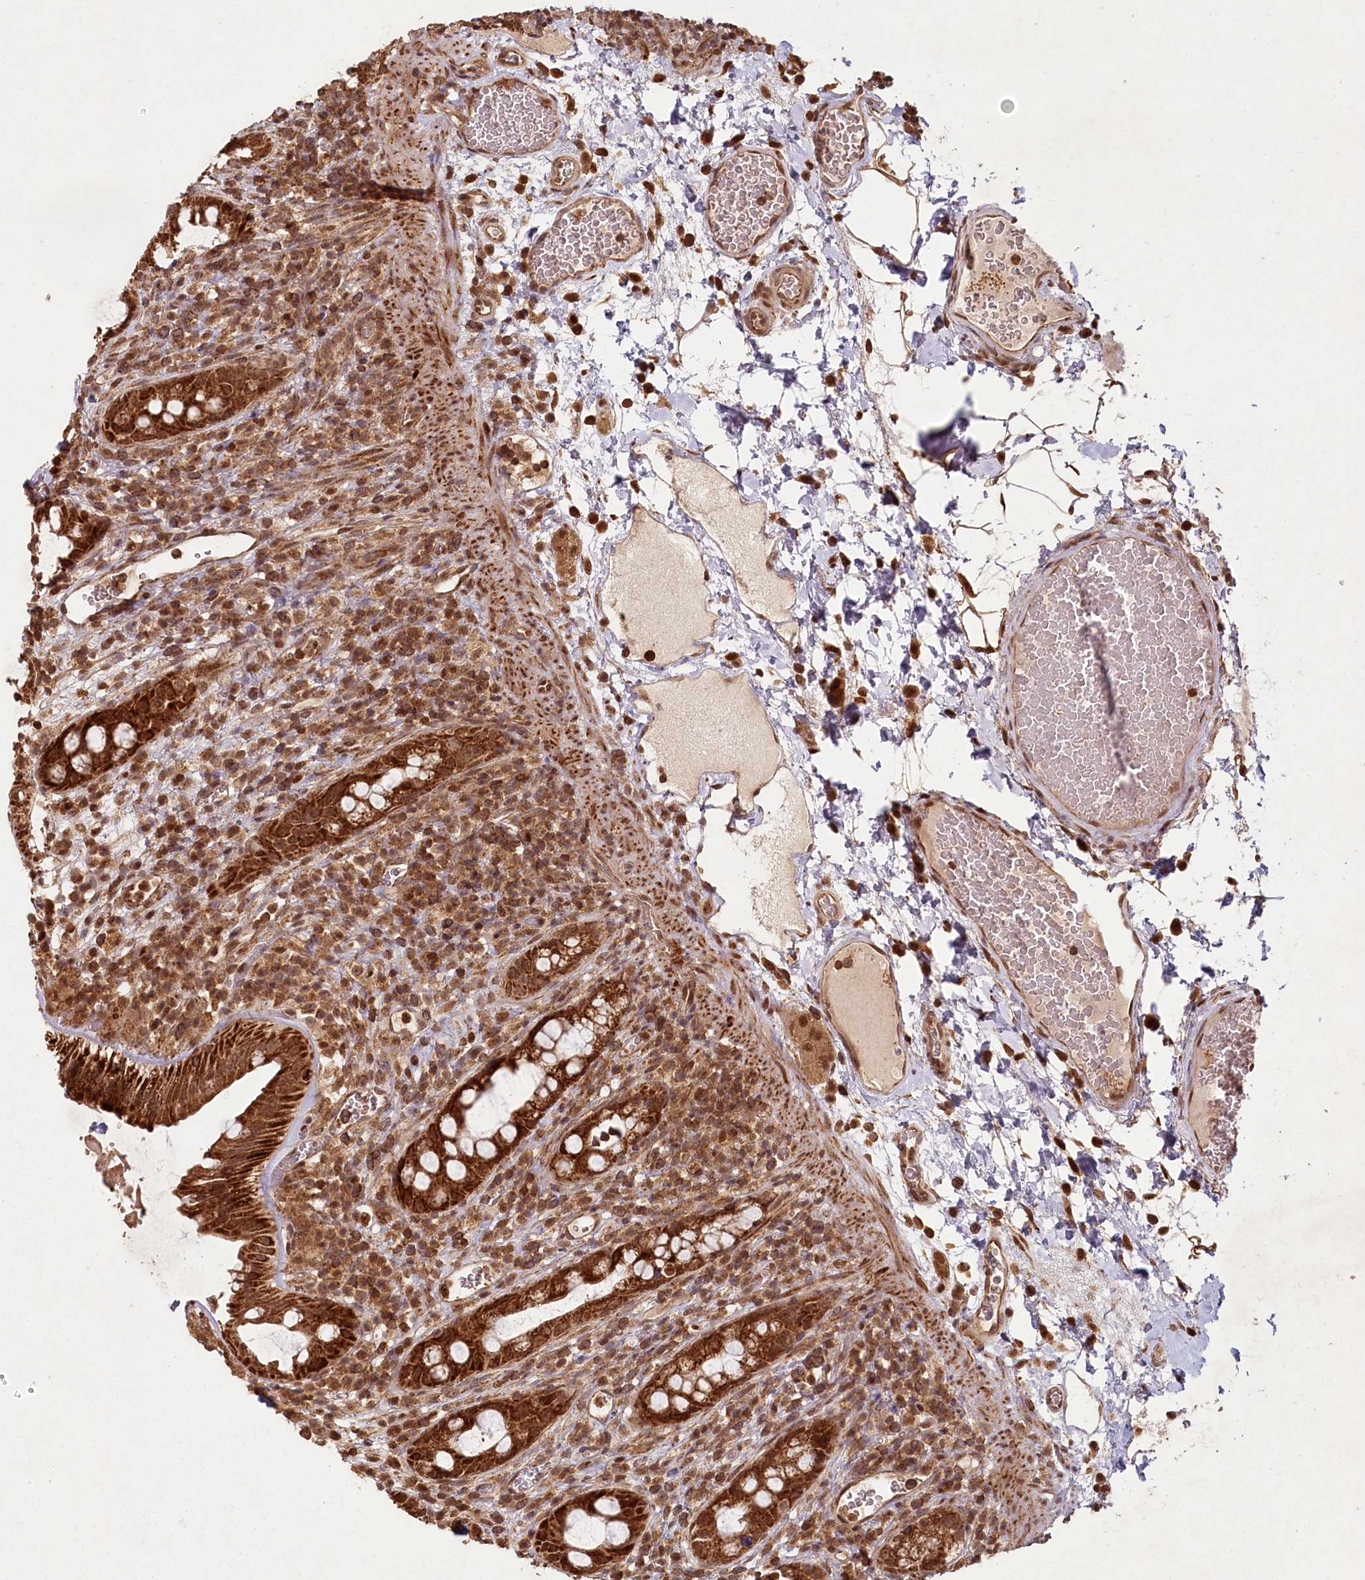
{"staining": {"intensity": "strong", "quantity": ">75%", "location": "cytoplasmic/membranous"}, "tissue": "rectum", "cell_type": "Glandular cells", "image_type": "normal", "snomed": [{"axis": "morphology", "description": "Normal tissue, NOS"}, {"axis": "topography", "description": "Rectum"}], "caption": "Immunohistochemistry (IHC) histopathology image of normal rectum stained for a protein (brown), which shows high levels of strong cytoplasmic/membranous staining in about >75% of glandular cells.", "gene": "MICU1", "patient": {"sex": "female", "age": 57}}